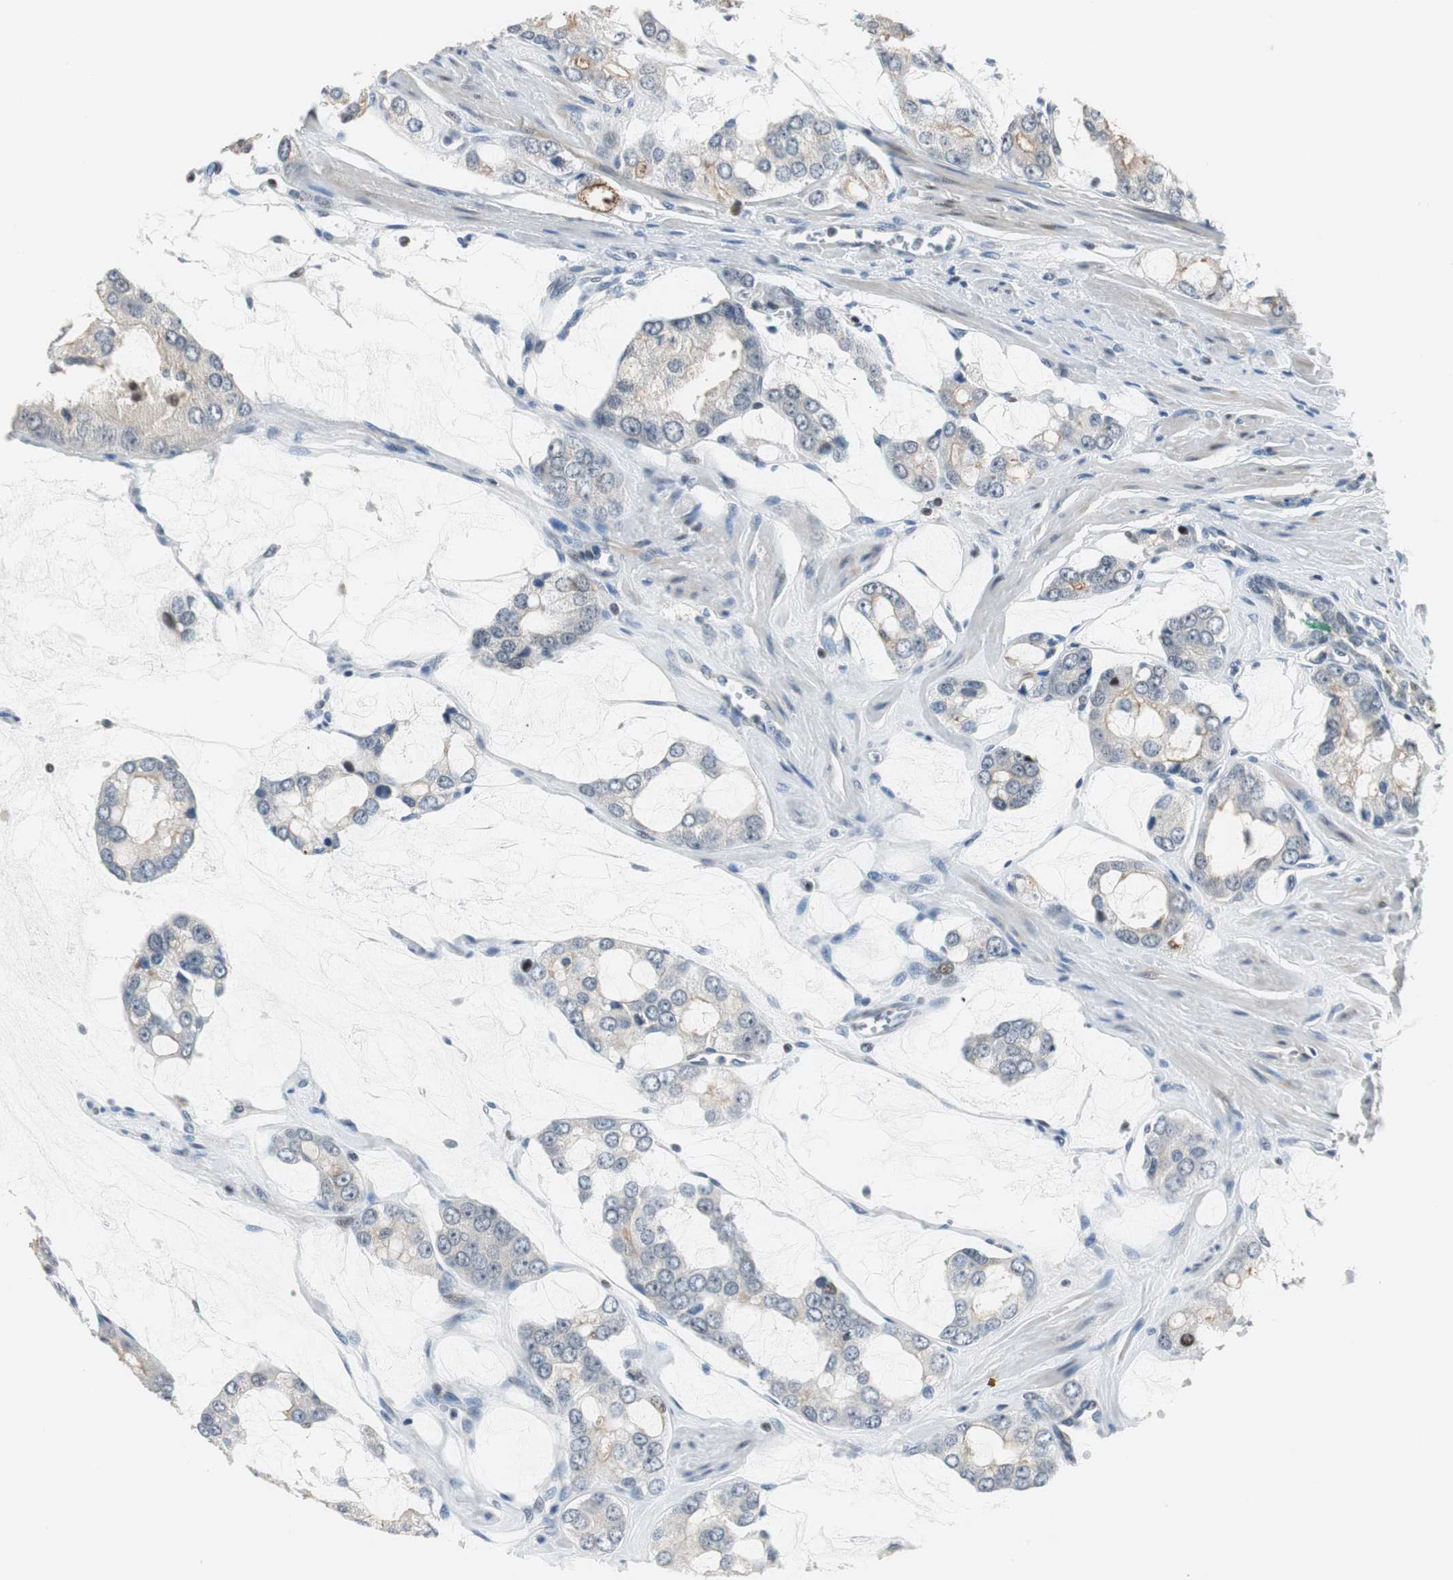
{"staining": {"intensity": "weak", "quantity": "<25%", "location": "cytoplasmic/membranous"}, "tissue": "prostate cancer", "cell_type": "Tumor cells", "image_type": "cancer", "snomed": [{"axis": "morphology", "description": "Adenocarcinoma, High grade"}, {"axis": "topography", "description": "Prostate"}], "caption": "Tumor cells are negative for protein expression in human prostate cancer (high-grade adenocarcinoma).", "gene": "RAD1", "patient": {"sex": "male", "age": 67}}